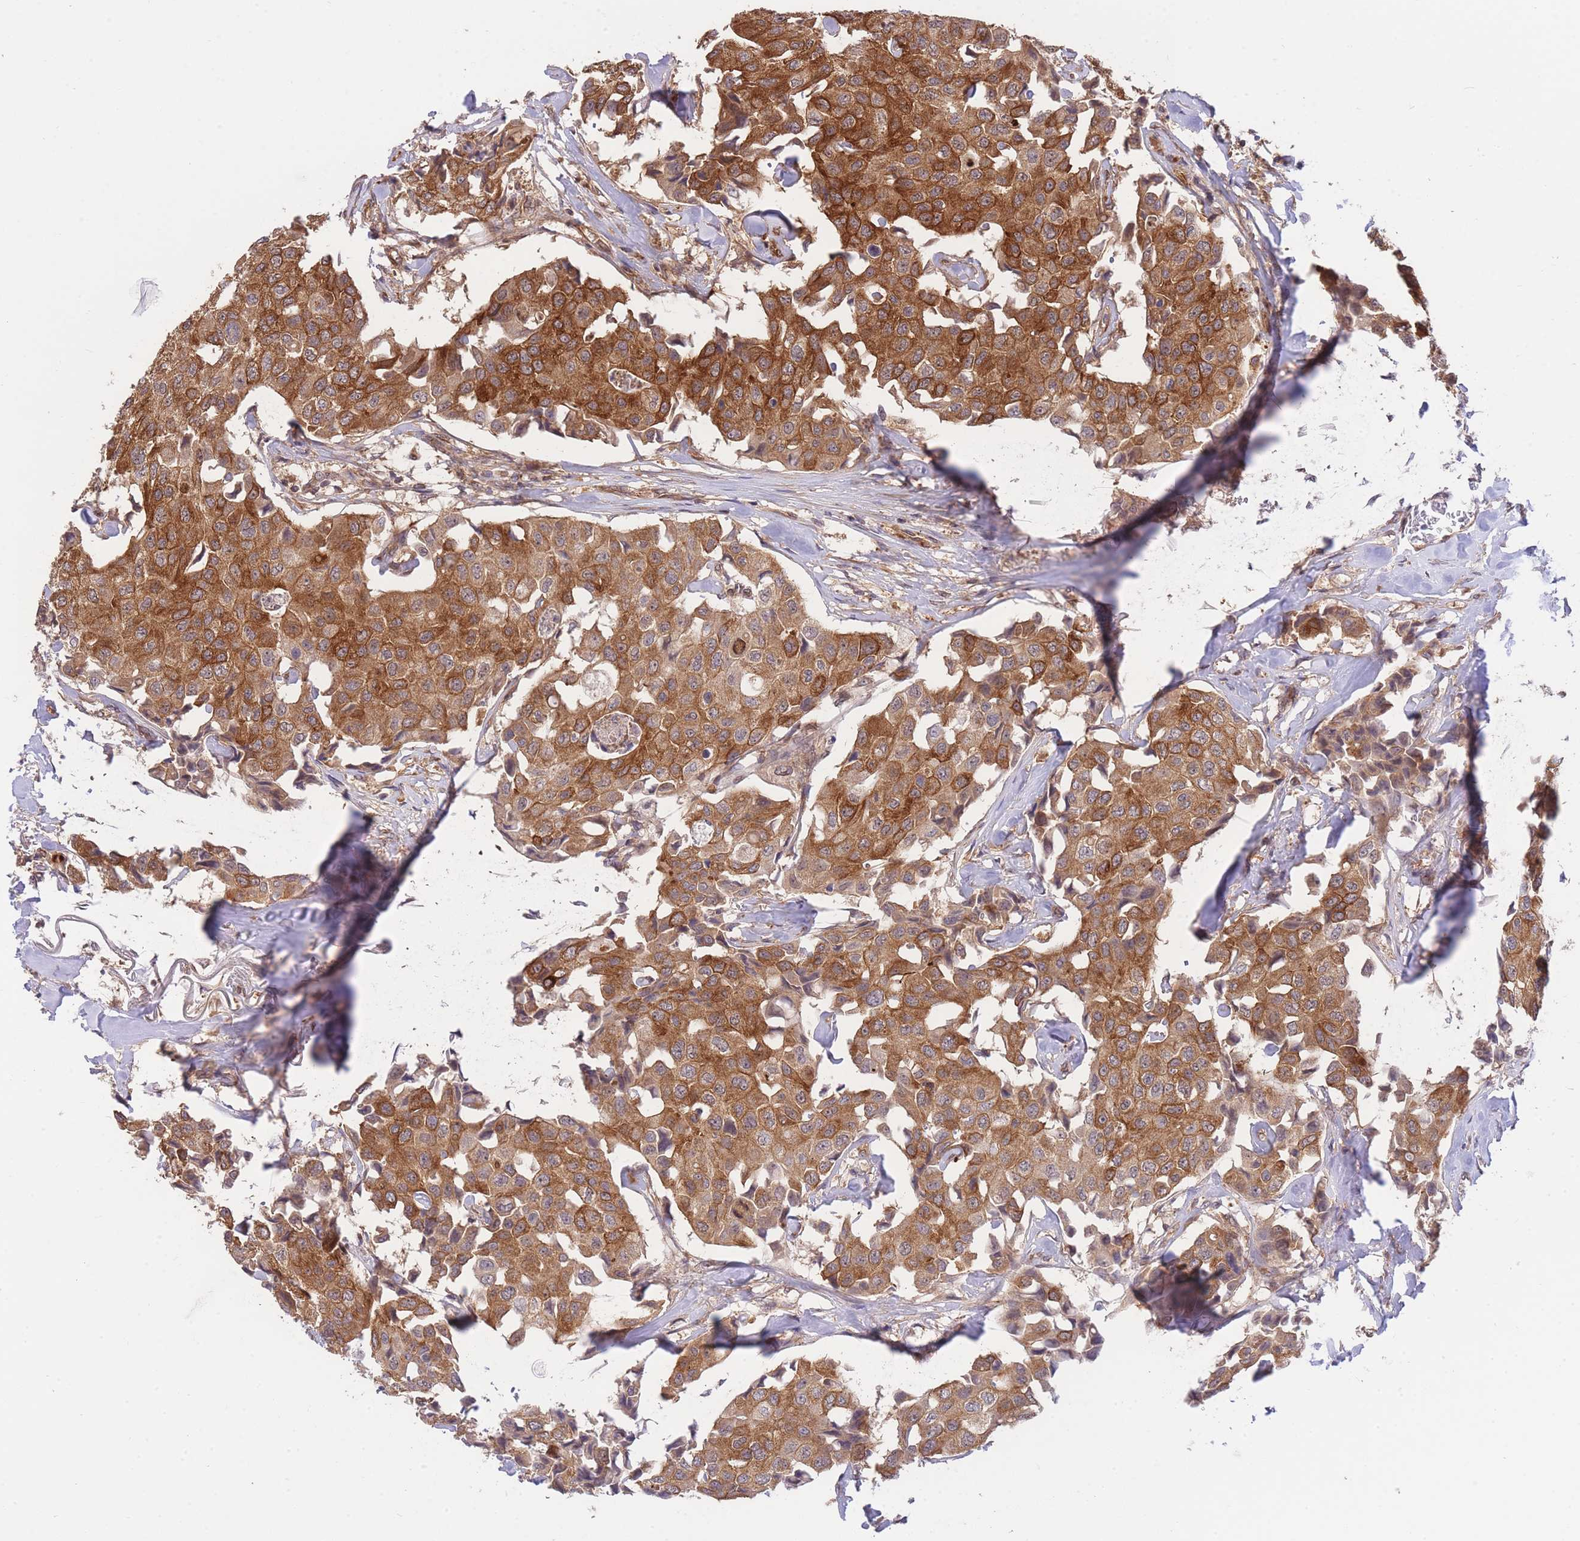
{"staining": {"intensity": "moderate", "quantity": ">75%", "location": "cytoplasmic/membranous"}, "tissue": "breast cancer", "cell_type": "Tumor cells", "image_type": "cancer", "snomed": [{"axis": "morphology", "description": "Duct carcinoma"}, {"axis": "topography", "description": "Breast"}], "caption": "Moderate cytoplasmic/membranous expression is present in approximately >75% of tumor cells in breast cancer.", "gene": "EXOSC8", "patient": {"sex": "female", "age": 80}}